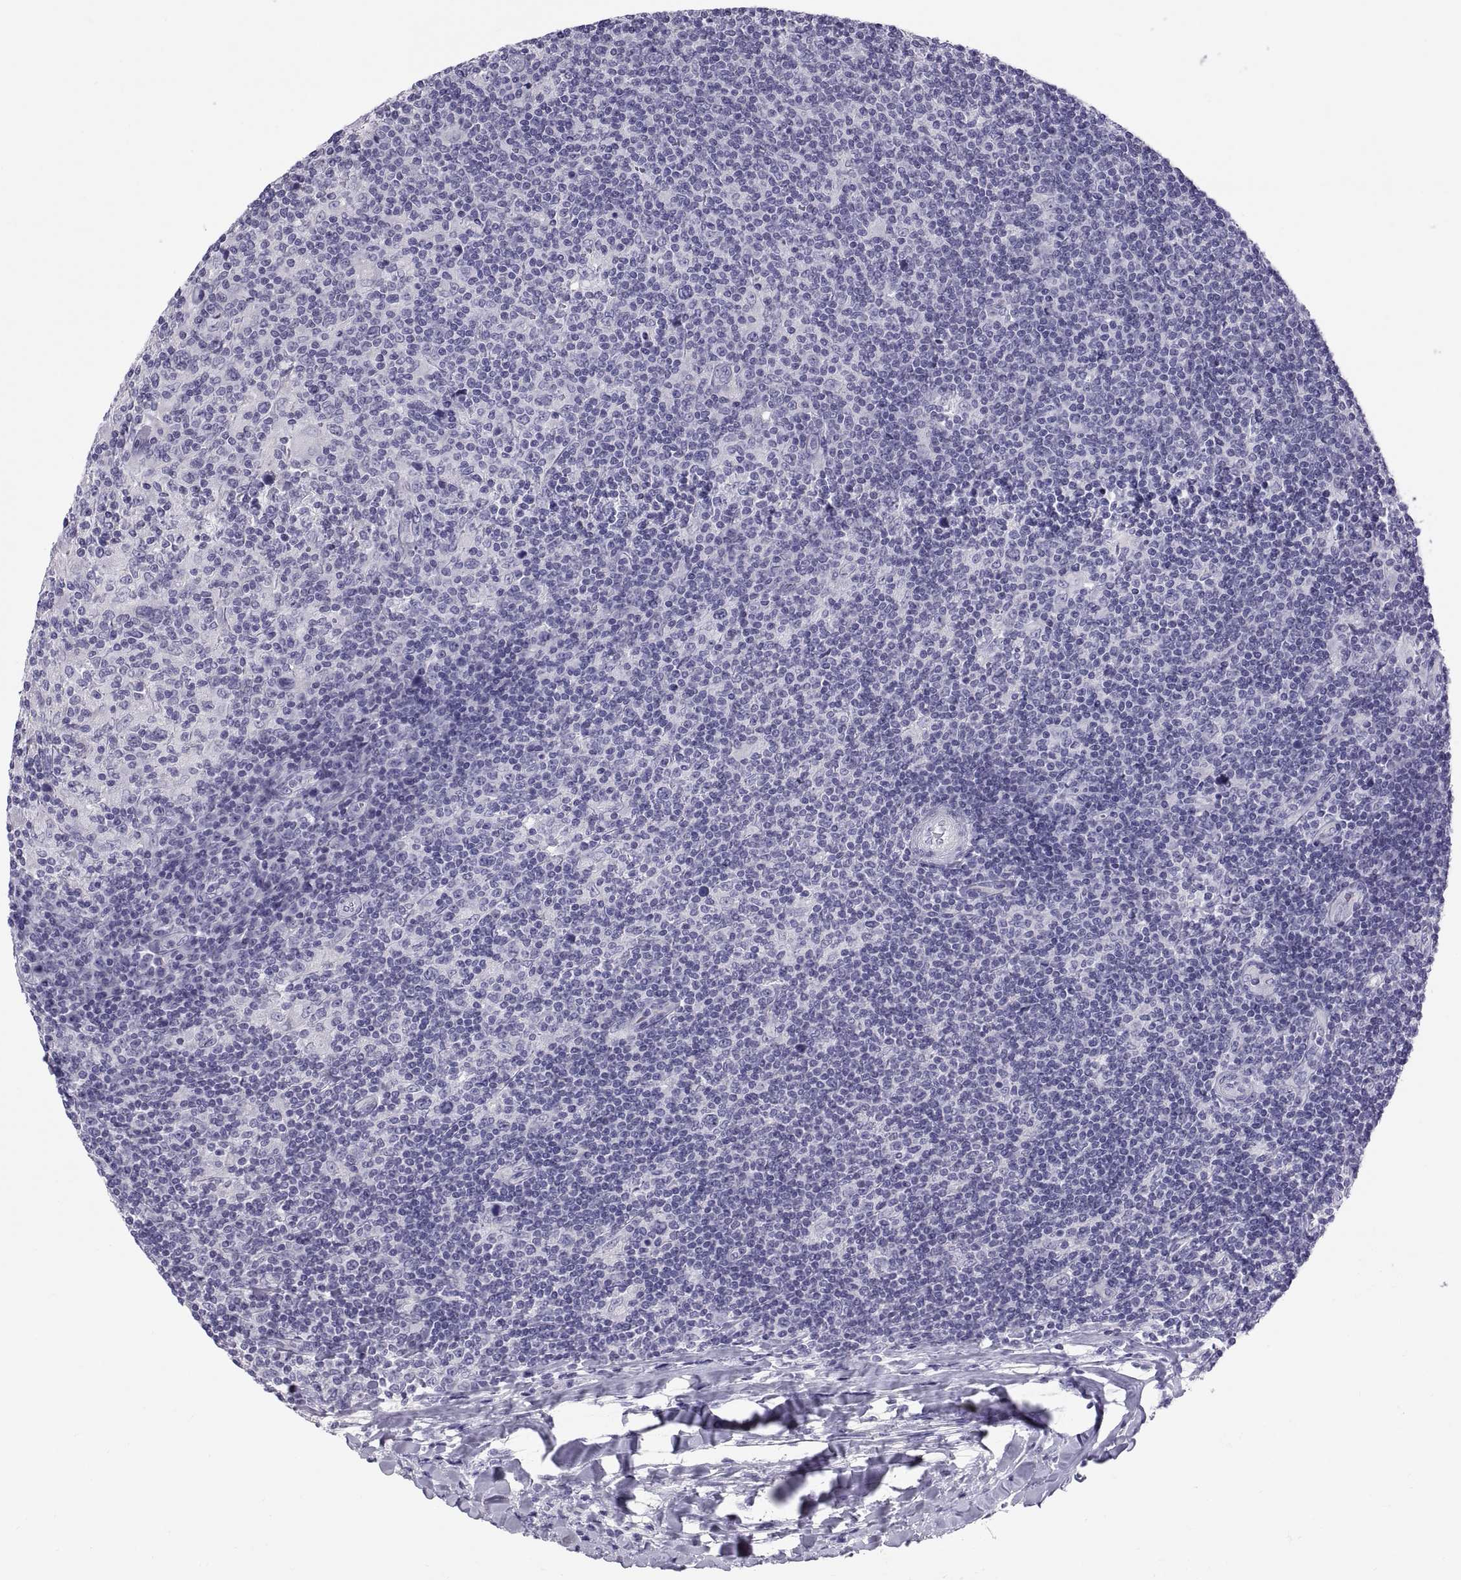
{"staining": {"intensity": "negative", "quantity": "none", "location": "none"}, "tissue": "lymphoma", "cell_type": "Tumor cells", "image_type": "cancer", "snomed": [{"axis": "morphology", "description": "Hodgkin's disease, NOS"}, {"axis": "topography", "description": "Lymph node"}], "caption": "Human lymphoma stained for a protein using immunohistochemistry (IHC) displays no expression in tumor cells.", "gene": "RNASE12", "patient": {"sex": "male", "age": 40}}